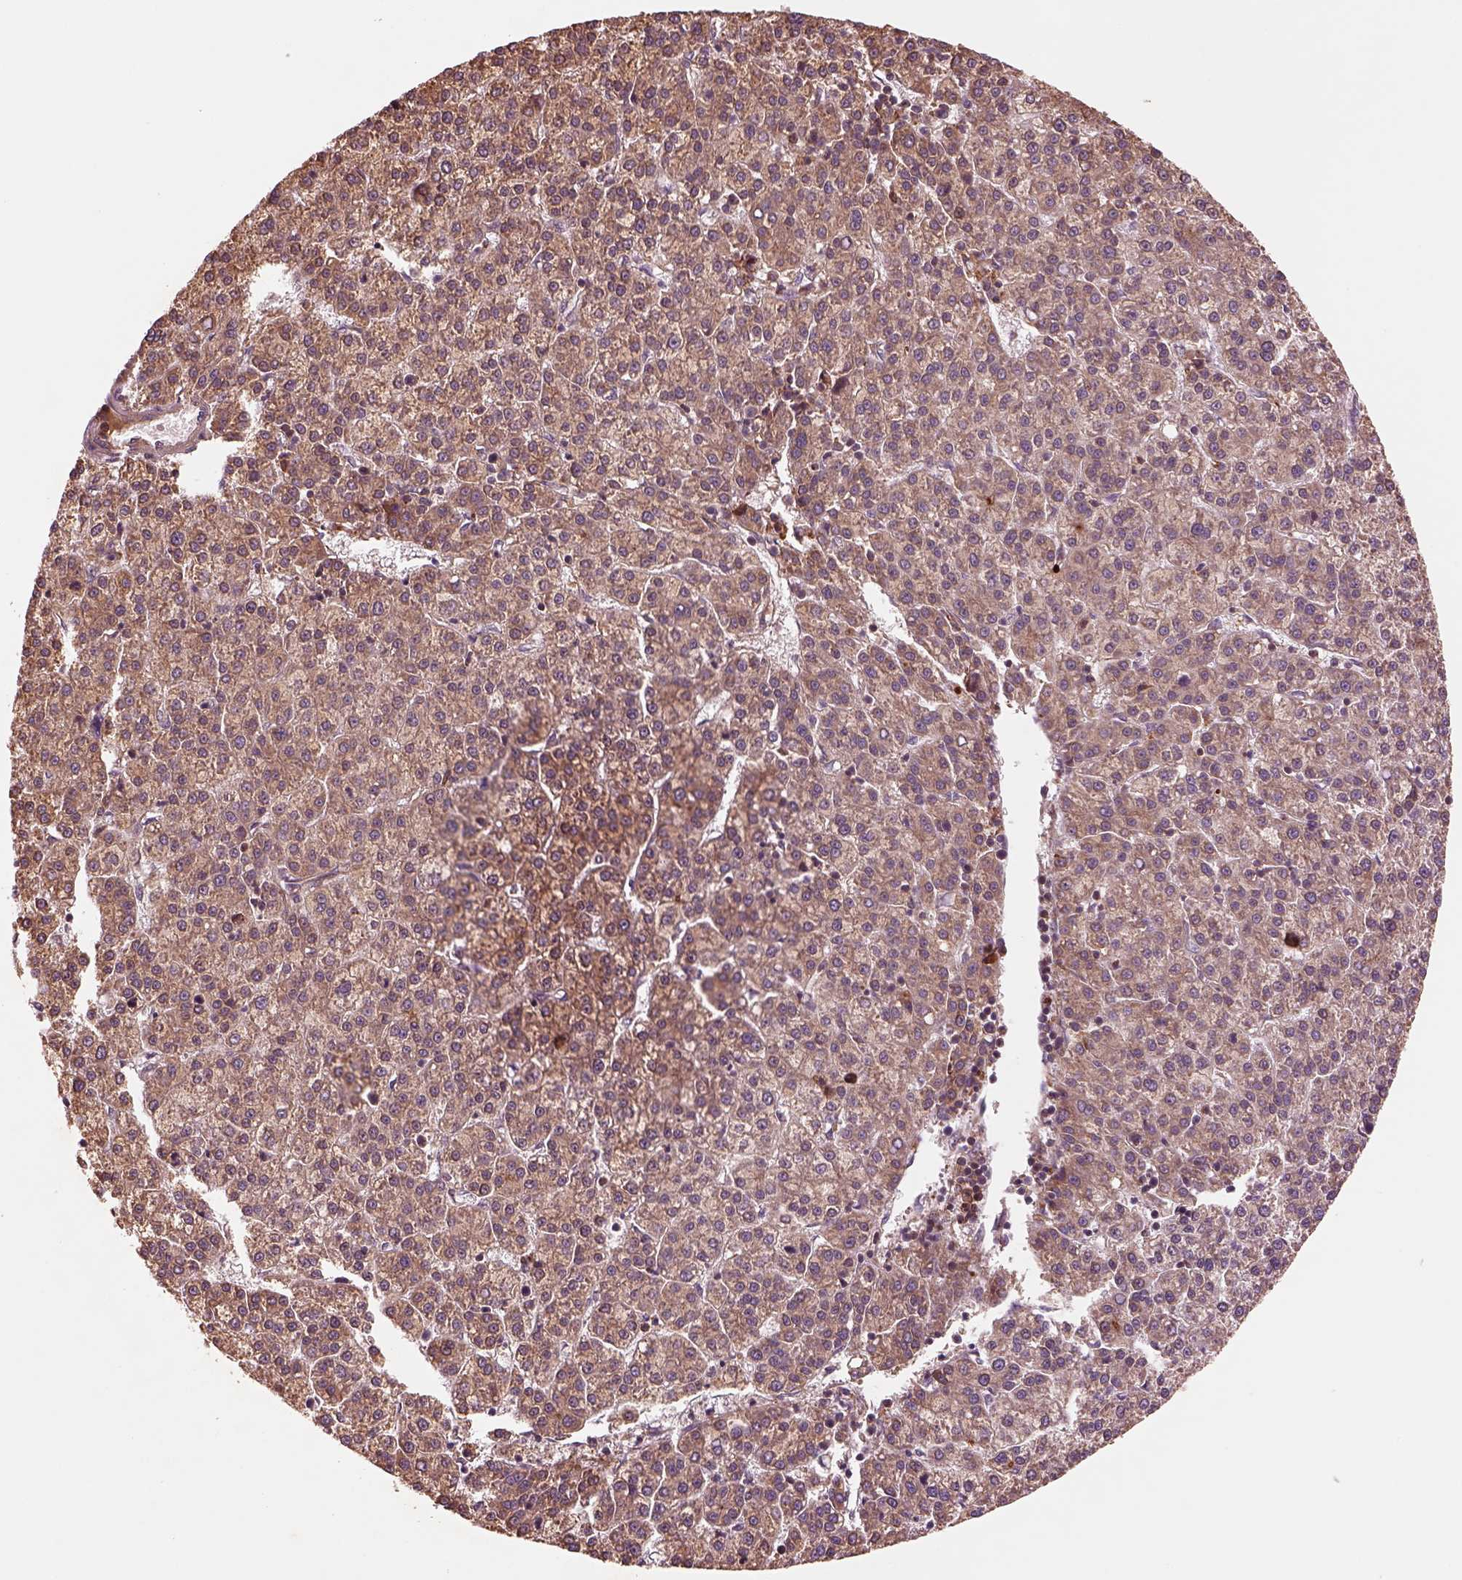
{"staining": {"intensity": "moderate", "quantity": ">75%", "location": "cytoplasmic/membranous"}, "tissue": "liver cancer", "cell_type": "Tumor cells", "image_type": "cancer", "snomed": [{"axis": "morphology", "description": "Carcinoma, Hepatocellular, NOS"}, {"axis": "topography", "description": "Liver"}], "caption": "Protein staining of liver cancer tissue exhibits moderate cytoplasmic/membranous expression in about >75% of tumor cells. Nuclei are stained in blue.", "gene": "ASCC2", "patient": {"sex": "female", "age": 58}}